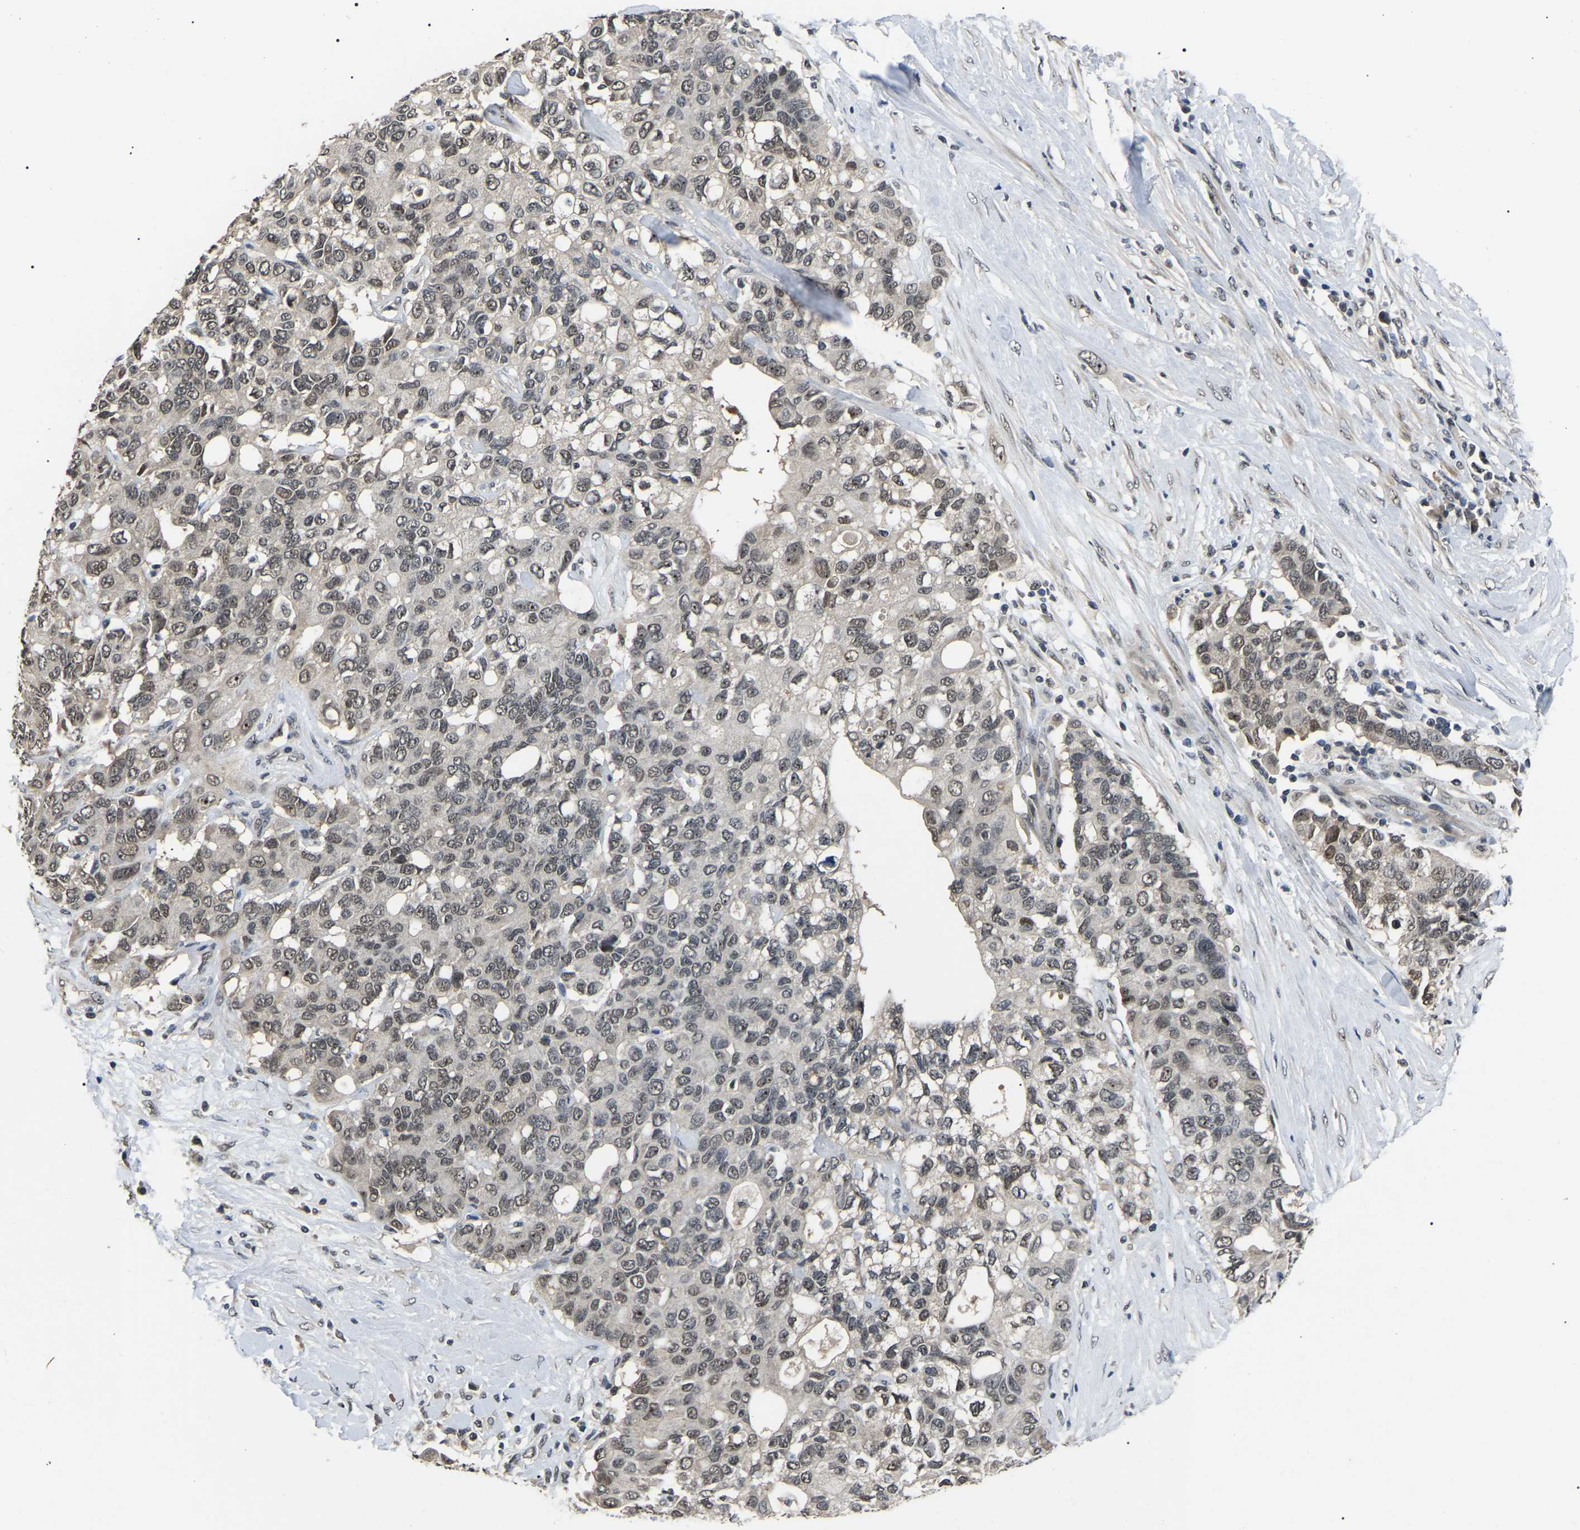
{"staining": {"intensity": "weak", "quantity": ">75%", "location": "nuclear"}, "tissue": "pancreatic cancer", "cell_type": "Tumor cells", "image_type": "cancer", "snomed": [{"axis": "morphology", "description": "Adenocarcinoma, NOS"}, {"axis": "topography", "description": "Pancreas"}], "caption": "Immunohistochemical staining of pancreatic cancer (adenocarcinoma) reveals low levels of weak nuclear protein positivity in about >75% of tumor cells.", "gene": "PPM1E", "patient": {"sex": "female", "age": 56}}